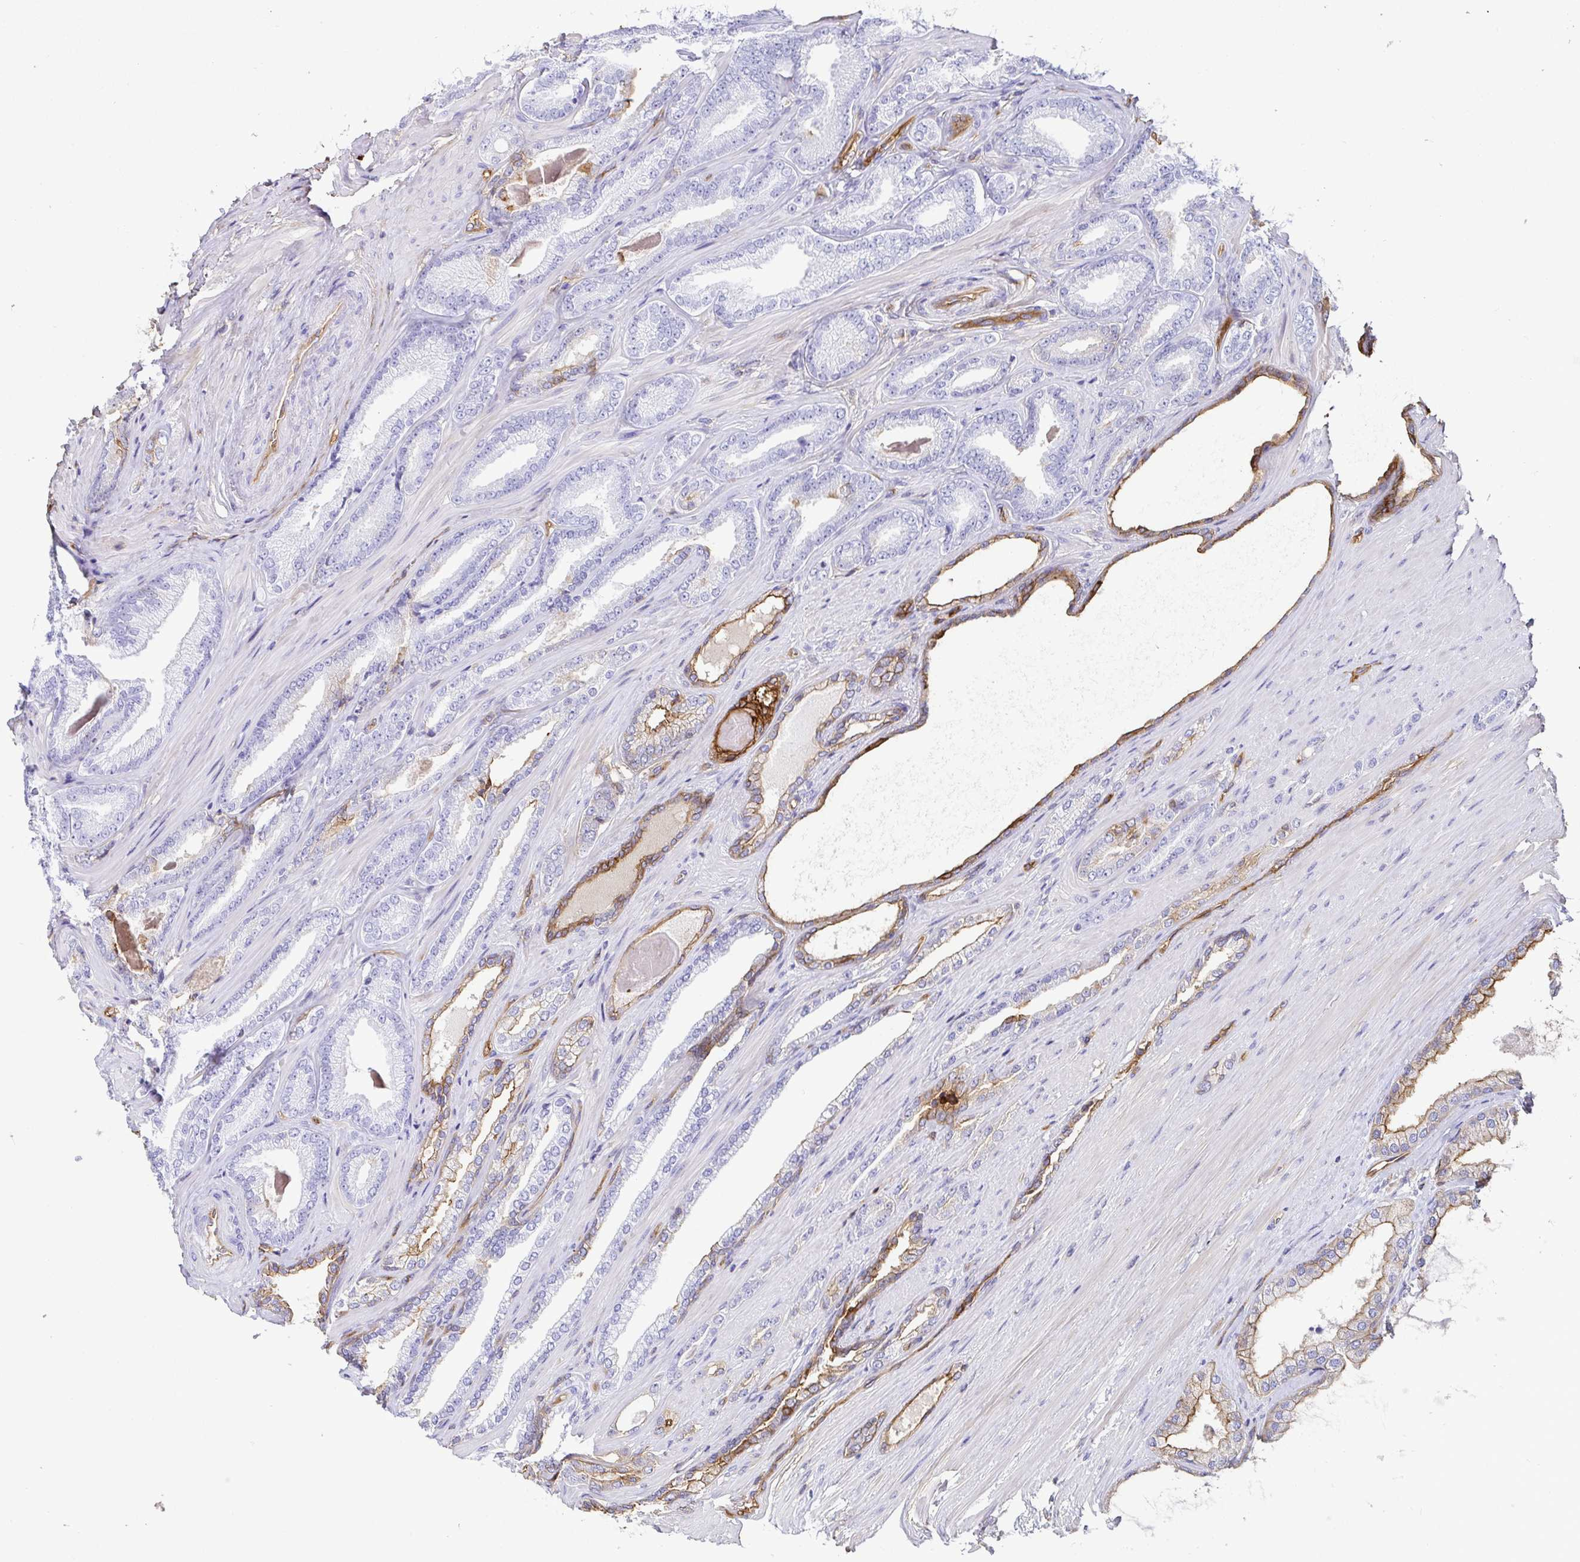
{"staining": {"intensity": "negative", "quantity": "none", "location": "none"}, "tissue": "prostate cancer", "cell_type": "Tumor cells", "image_type": "cancer", "snomed": [{"axis": "morphology", "description": "Adenocarcinoma, Low grade"}, {"axis": "topography", "description": "Prostate"}], "caption": "High power microscopy micrograph of an immunohistochemistry histopathology image of prostate low-grade adenocarcinoma, revealing no significant staining in tumor cells.", "gene": "ANXA2", "patient": {"sex": "male", "age": 61}}